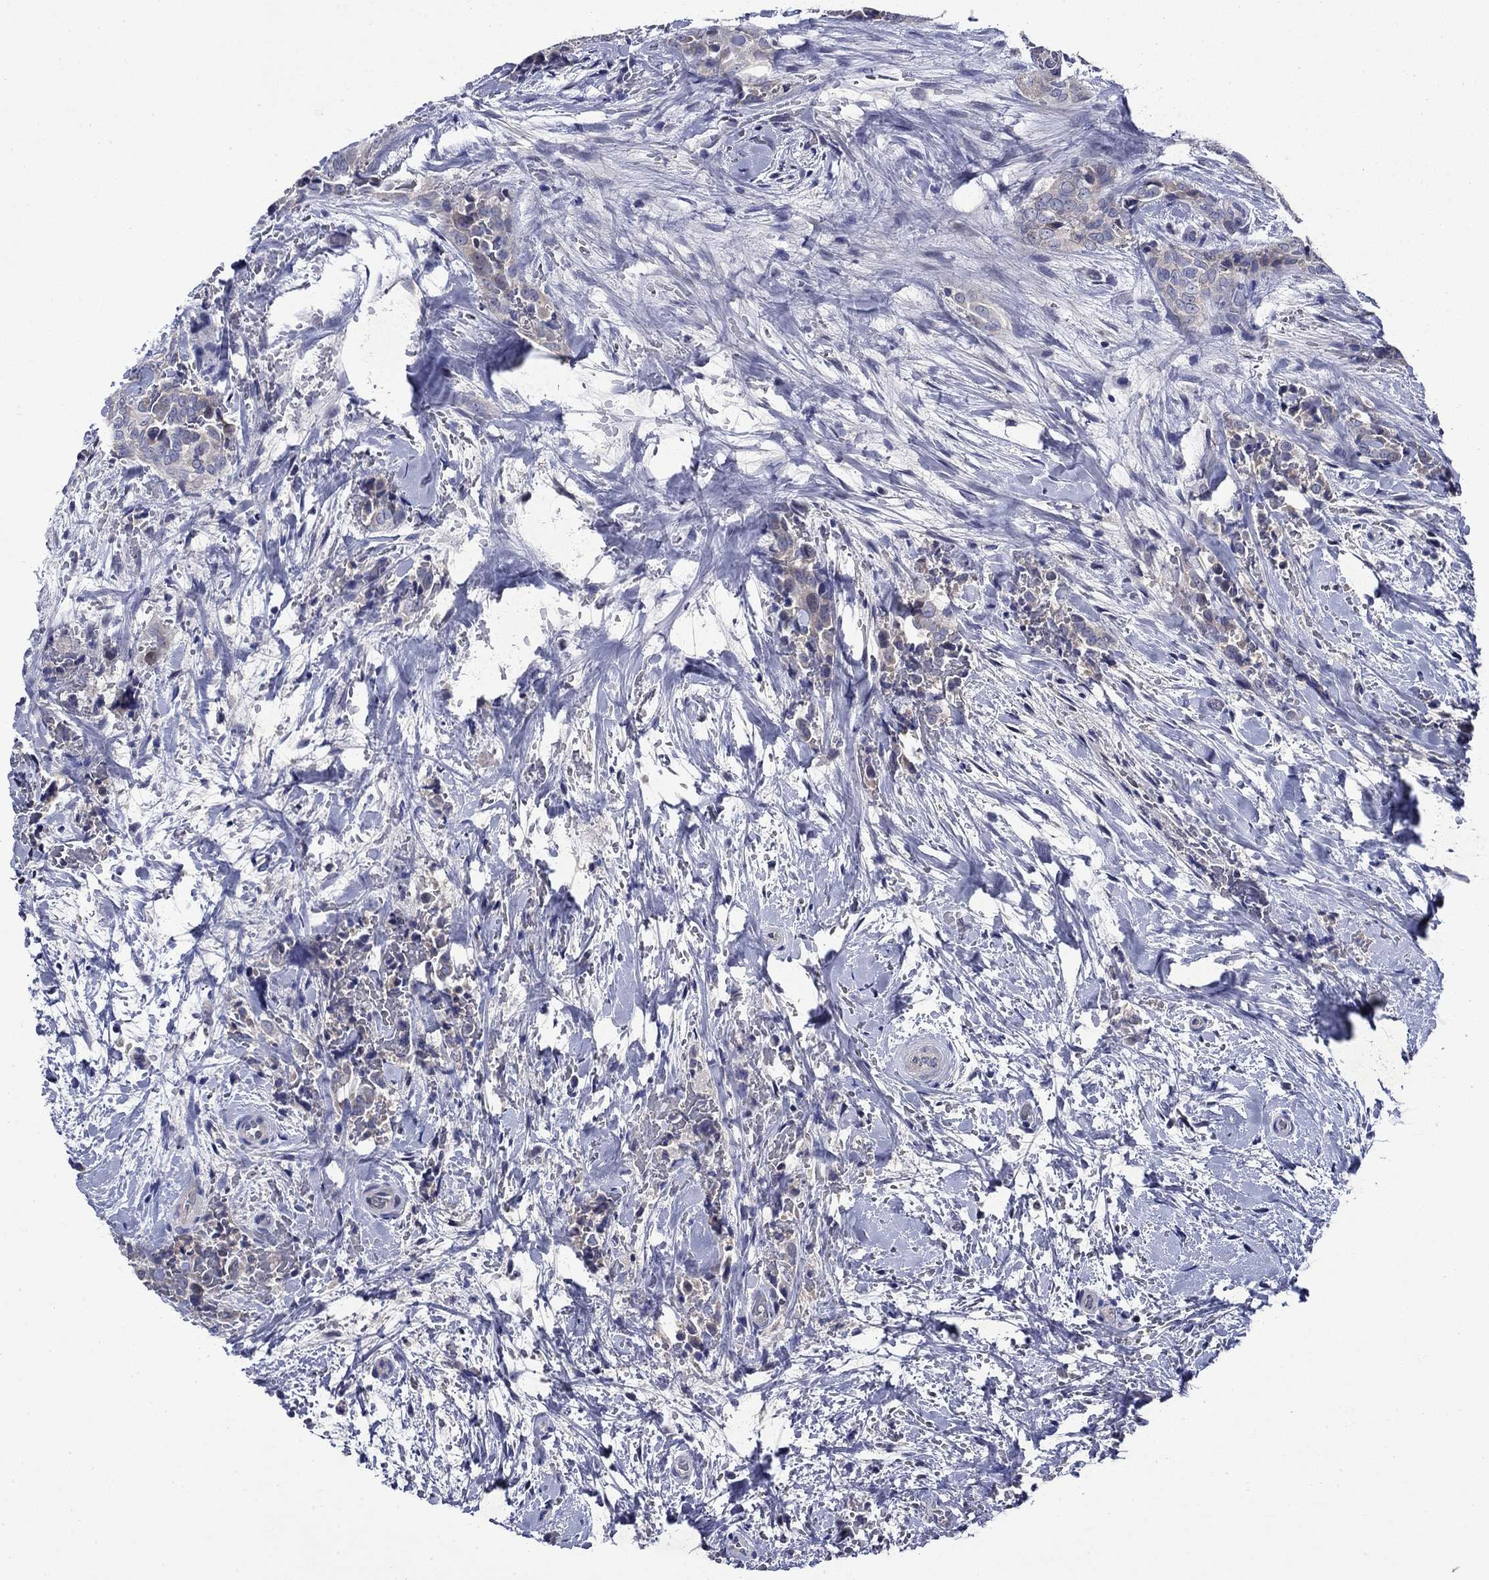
{"staining": {"intensity": "negative", "quantity": "none", "location": "none"}, "tissue": "thyroid cancer", "cell_type": "Tumor cells", "image_type": "cancer", "snomed": [{"axis": "morphology", "description": "Papillary adenocarcinoma, NOS"}, {"axis": "topography", "description": "Thyroid gland"}], "caption": "DAB (3,3'-diaminobenzidine) immunohistochemical staining of papillary adenocarcinoma (thyroid) exhibits no significant expression in tumor cells.", "gene": "STAB2", "patient": {"sex": "male", "age": 61}}